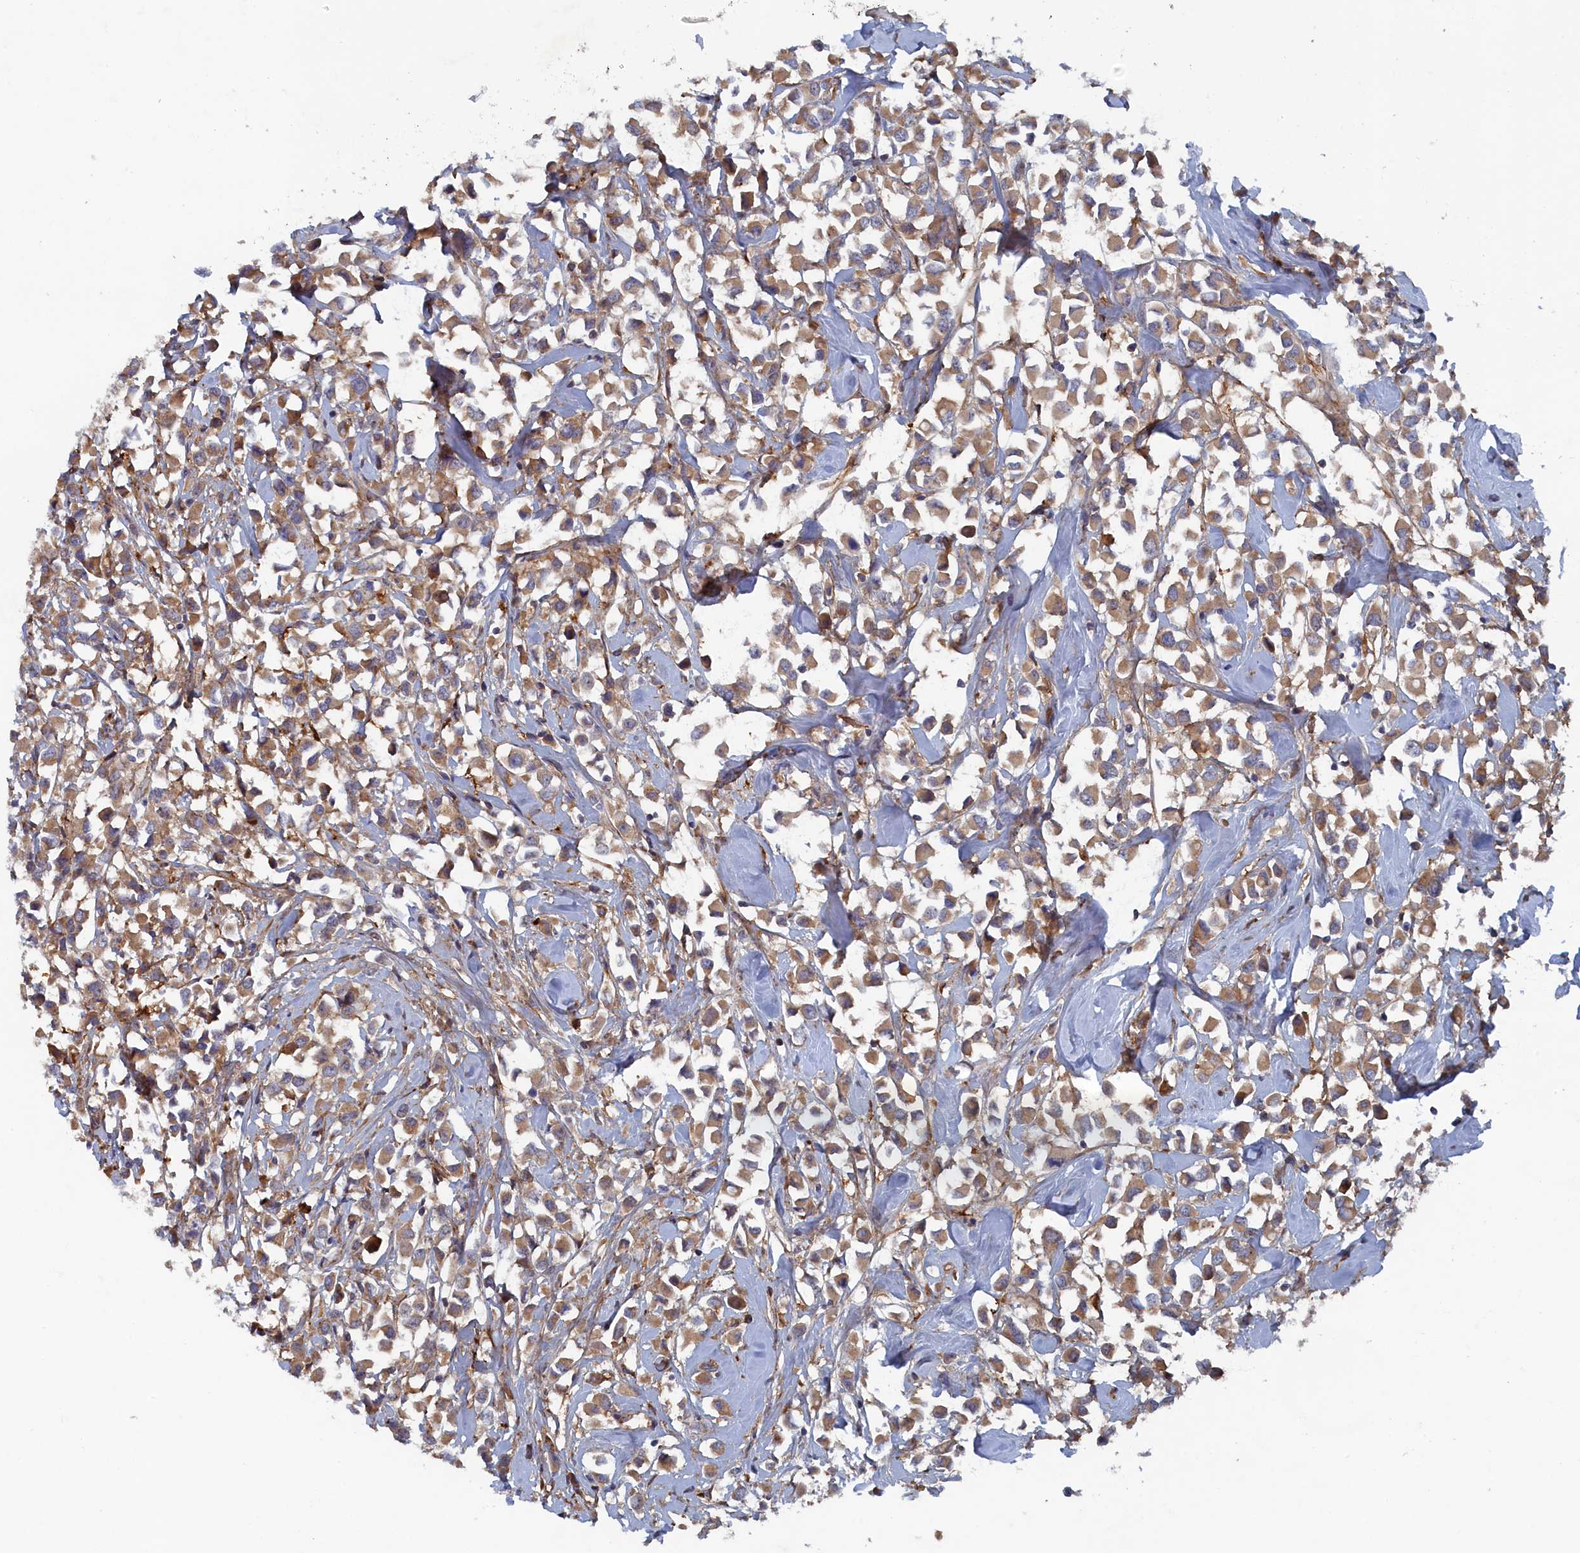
{"staining": {"intensity": "moderate", "quantity": ">75%", "location": "cytoplasmic/membranous"}, "tissue": "breast cancer", "cell_type": "Tumor cells", "image_type": "cancer", "snomed": [{"axis": "morphology", "description": "Duct carcinoma"}, {"axis": "topography", "description": "Breast"}], "caption": "This histopathology image displays immunohistochemistry (IHC) staining of breast intraductal carcinoma, with medium moderate cytoplasmic/membranous positivity in about >75% of tumor cells.", "gene": "TMEM196", "patient": {"sex": "female", "age": 61}}